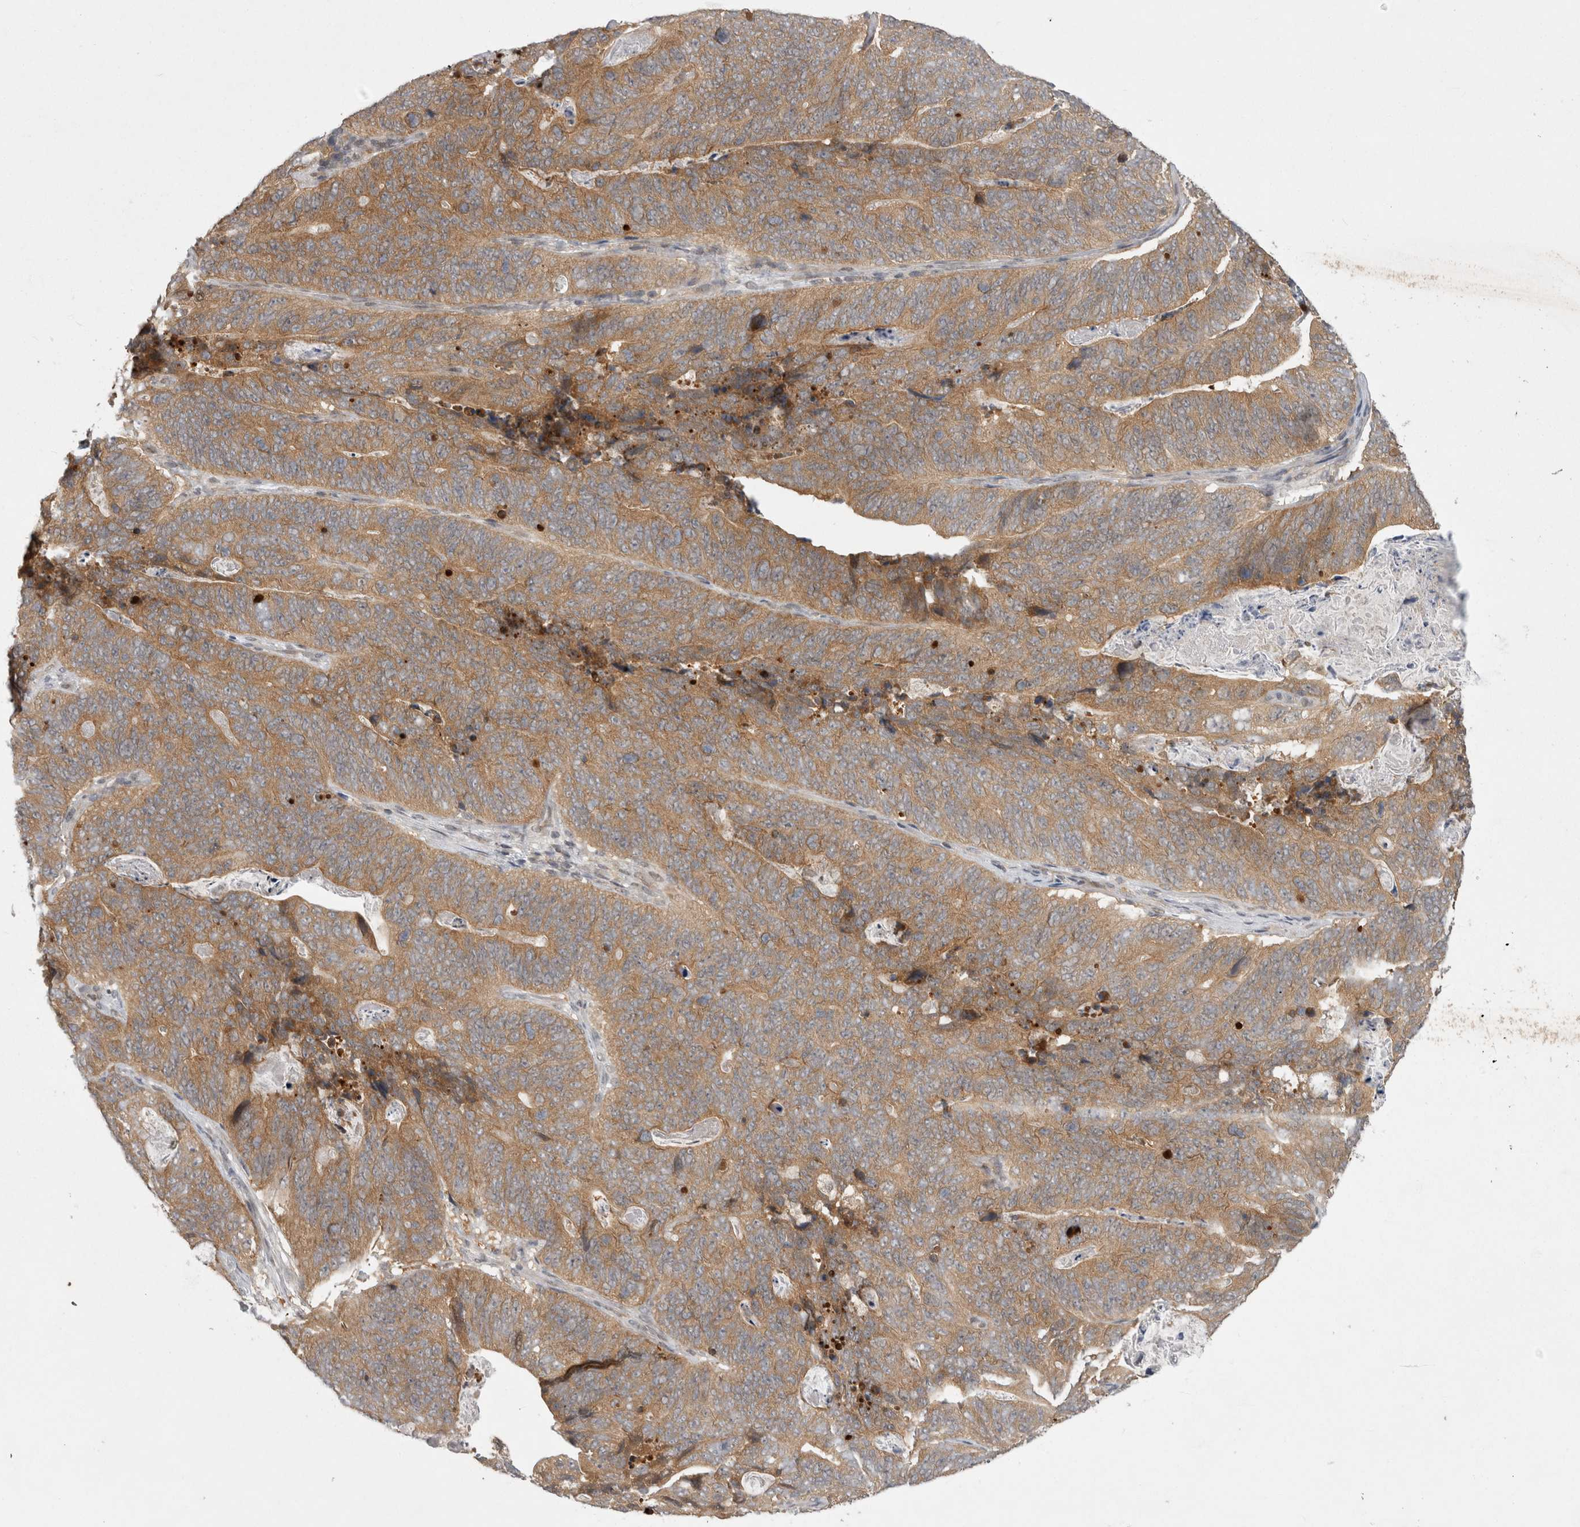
{"staining": {"intensity": "moderate", "quantity": ">75%", "location": "cytoplasmic/membranous"}, "tissue": "stomach cancer", "cell_type": "Tumor cells", "image_type": "cancer", "snomed": [{"axis": "morphology", "description": "Normal tissue, NOS"}, {"axis": "morphology", "description": "Adenocarcinoma, NOS"}, {"axis": "topography", "description": "Stomach"}], "caption": "A high-resolution histopathology image shows IHC staining of stomach adenocarcinoma, which demonstrates moderate cytoplasmic/membranous positivity in approximately >75% of tumor cells.", "gene": "PSMB2", "patient": {"sex": "female", "age": 89}}